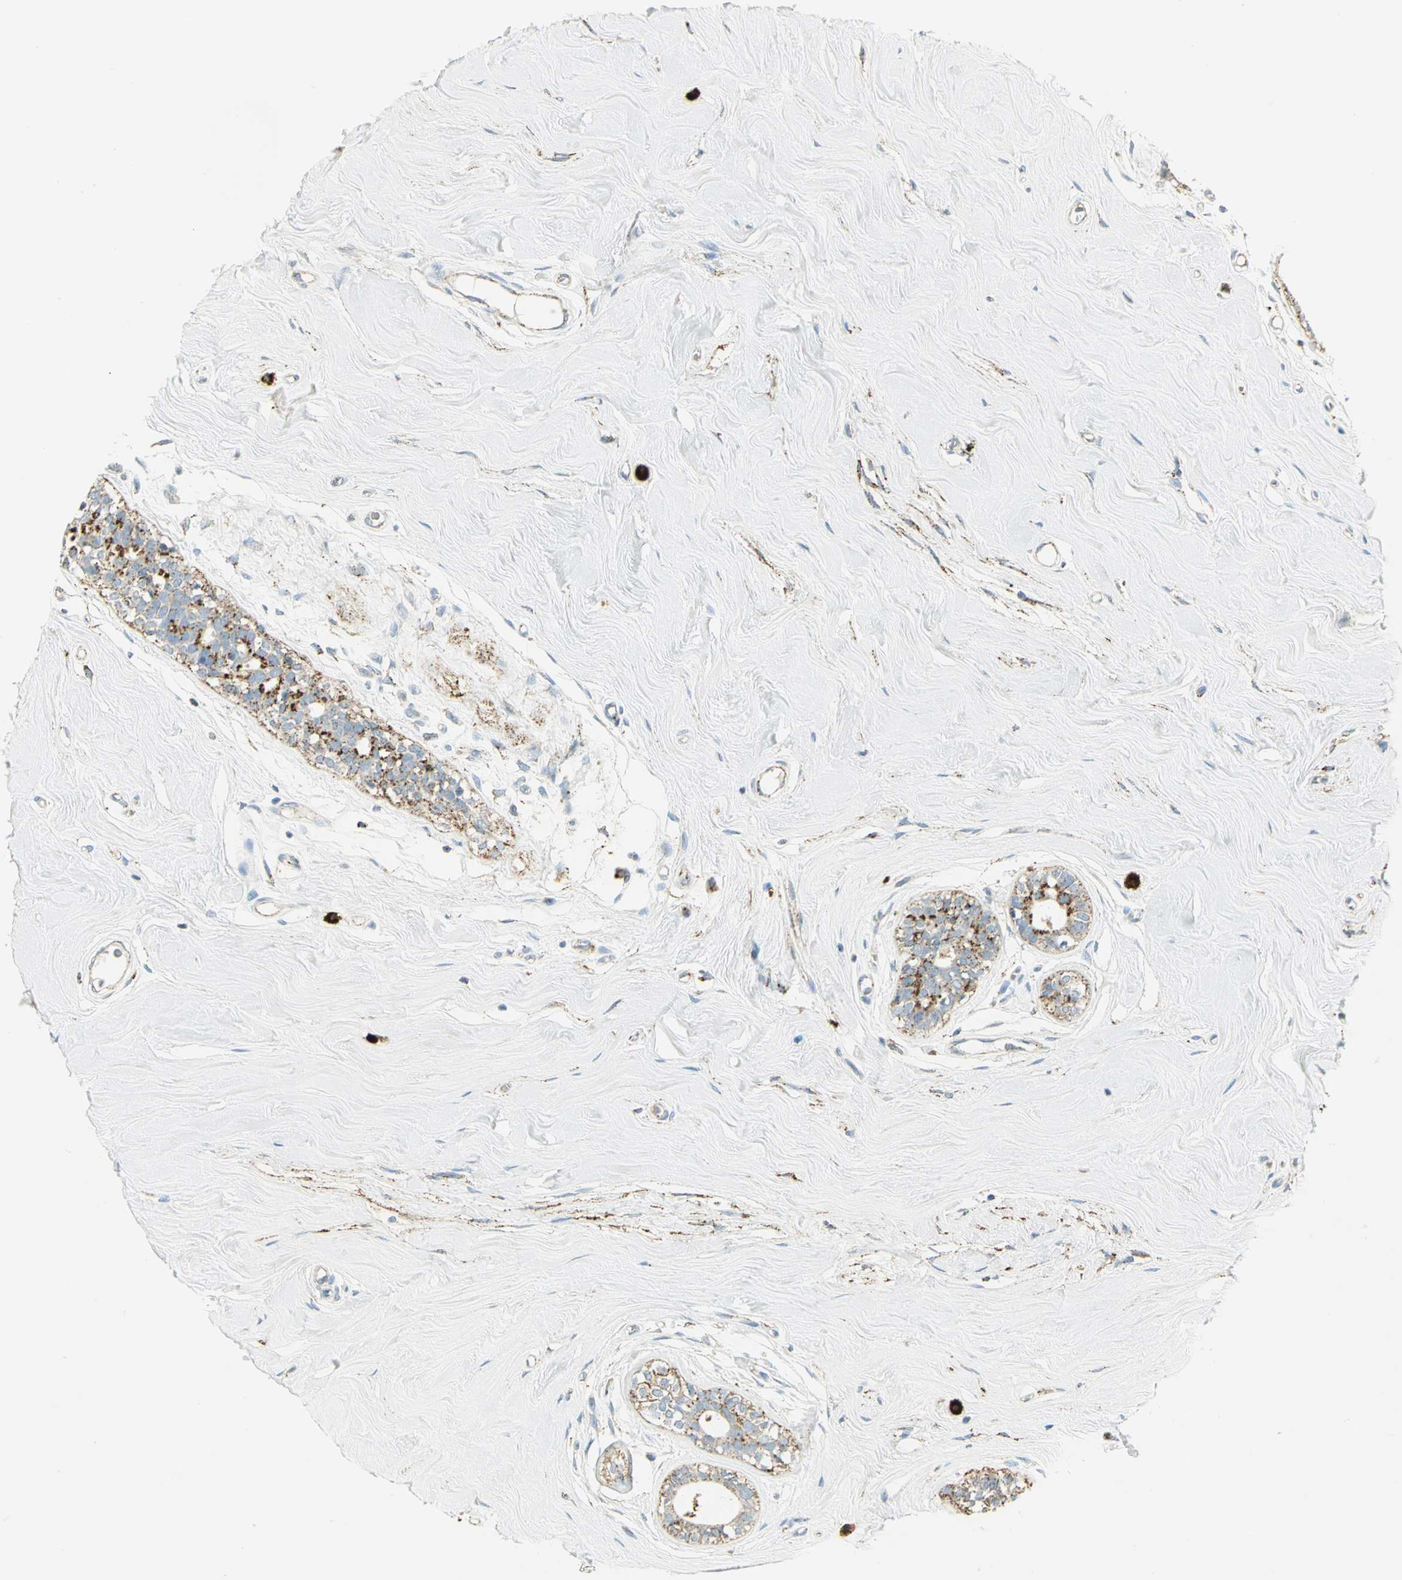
{"staining": {"intensity": "strong", "quantity": "25%-75%", "location": "cytoplasmic/membranous"}, "tissue": "breast cancer", "cell_type": "Tumor cells", "image_type": "cancer", "snomed": [{"axis": "morphology", "description": "Normal tissue, NOS"}, {"axis": "morphology", "description": "Duct carcinoma"}, {"axis": "topography", "description": "Breast"}], "caption": "A brown stain shows strong cytoplasmic/membranous staining of a protein in breast intraductal carcinoma tumor cells. (DAB = brown stain, brightfield microscopy at high magnification).", "gene": "ARSA", "patient": {"sex": "female", "age": 49}}